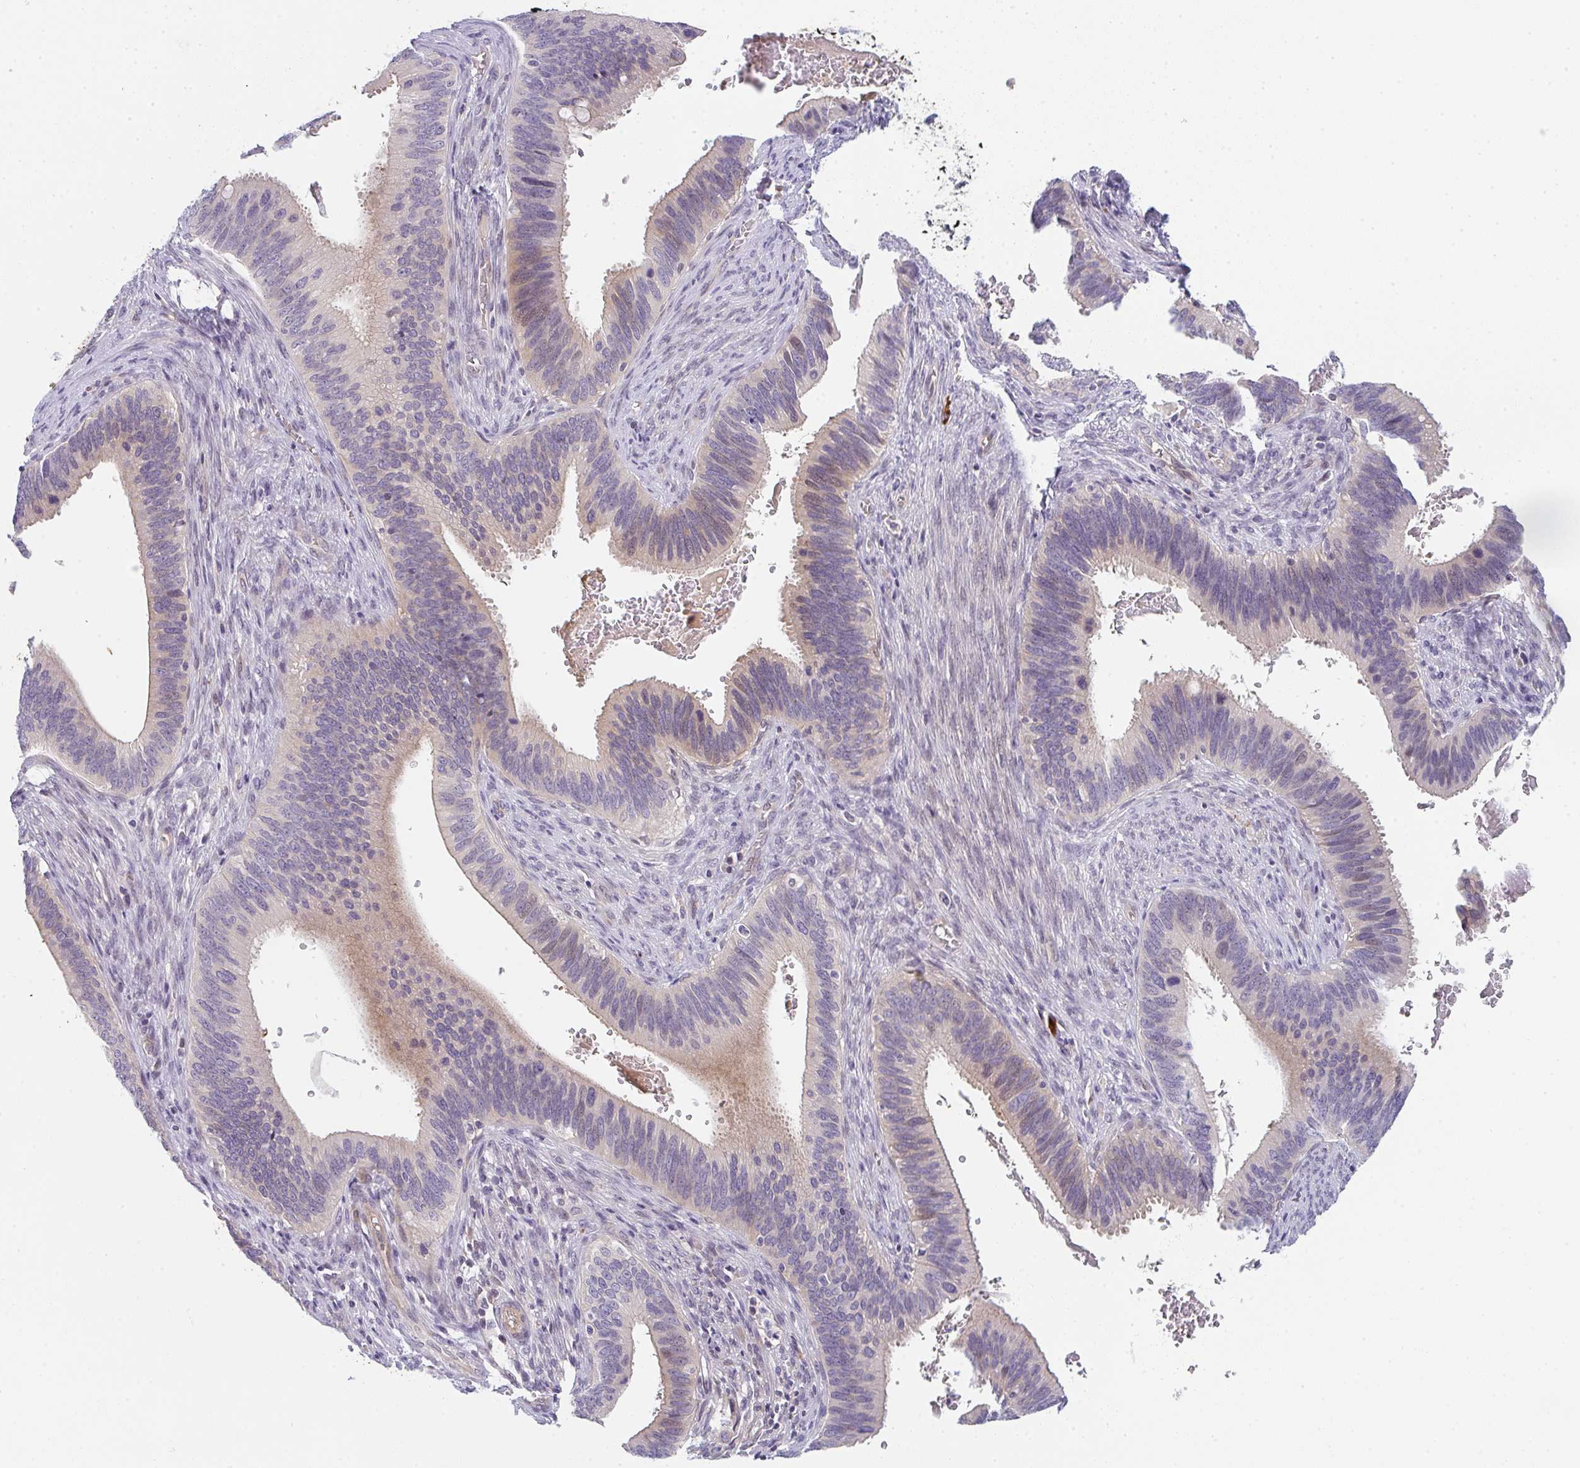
{"staining": {"intensity": "moderate", "quantity": "<25%", "location": "cytoplasmic/membranous,nuclear"}, "tissue": "cervical cancer", "cell_type": "Tumor cells", "image_type": "cancer", "snomed": [{"axis": "morphology", "description": "Adenocarcinoma, NOS"}, {"axis": "topography", "description": "Cervix"}], "caption": "This histopathology image reveals immunohistochemistry (IHC) staining of cervical cancer (adenocarcinoma), with low moderate cytoplasmic/membranous and nuclear positivity in approximately <25% of tumor cells.", "gene": "TNFRSF10A", "patient": {"sex": "female", "age": 42}}